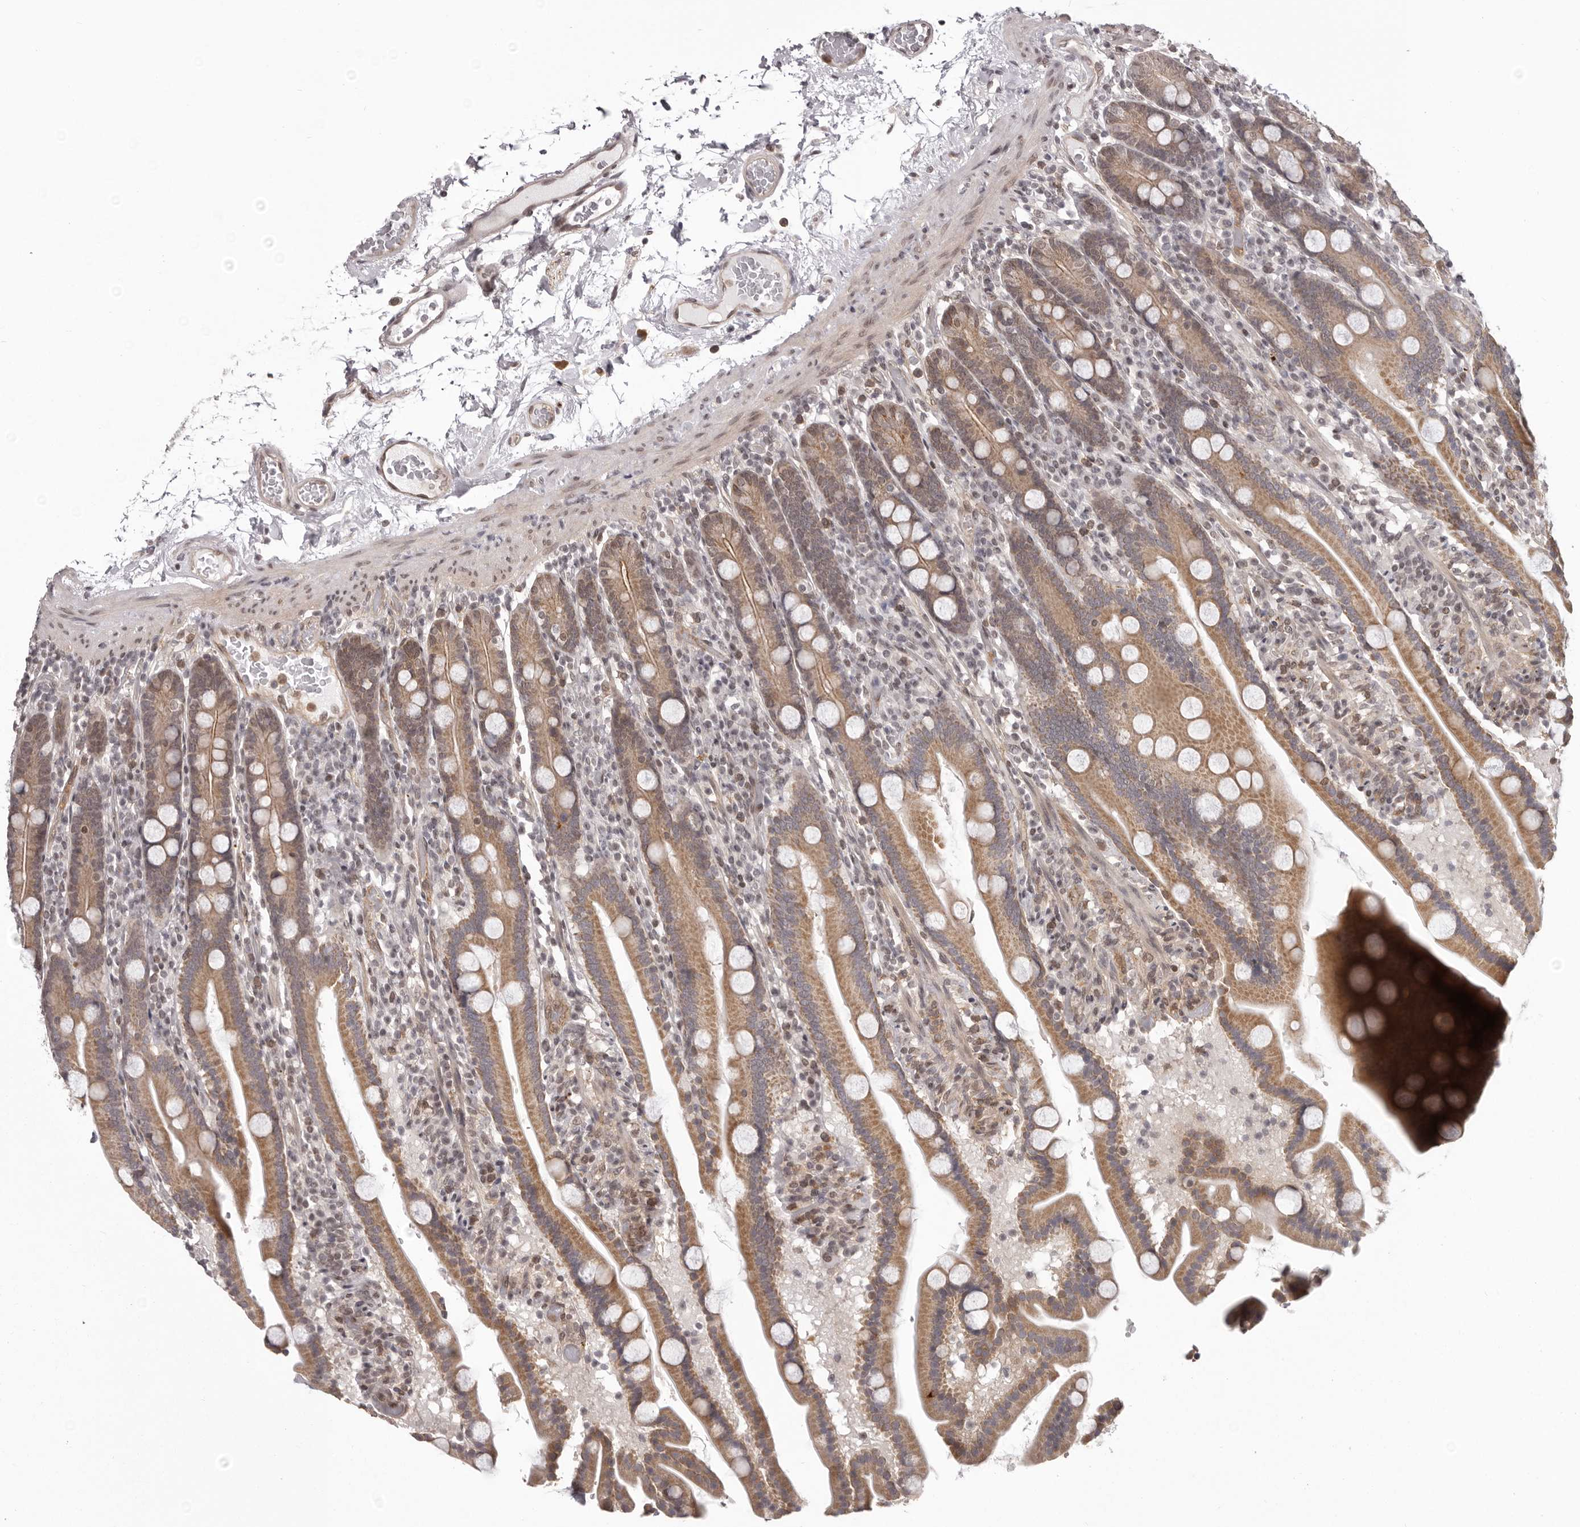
{"staining": {"intensity": "moderate", "quantity": "25%-75%", "location": "cytoplasmic/membranous,nuclear"}, "tissue": "duodenum", "cell_type": "Glandular cells", "image_type": "normal", "snomed": [{"axis": "morphology", "description": "Normal tissue, NOS"}, {"axis": "topography", "description": "Duodenum"}], "caption": "The image shows staining of benign duodenum, revealing moderate cytoplasmic/membranous,nuclear protein expression (brown color) within glandular cells.", "gene": "RNF2", "patient": {"sex": "male", "age": 55}}